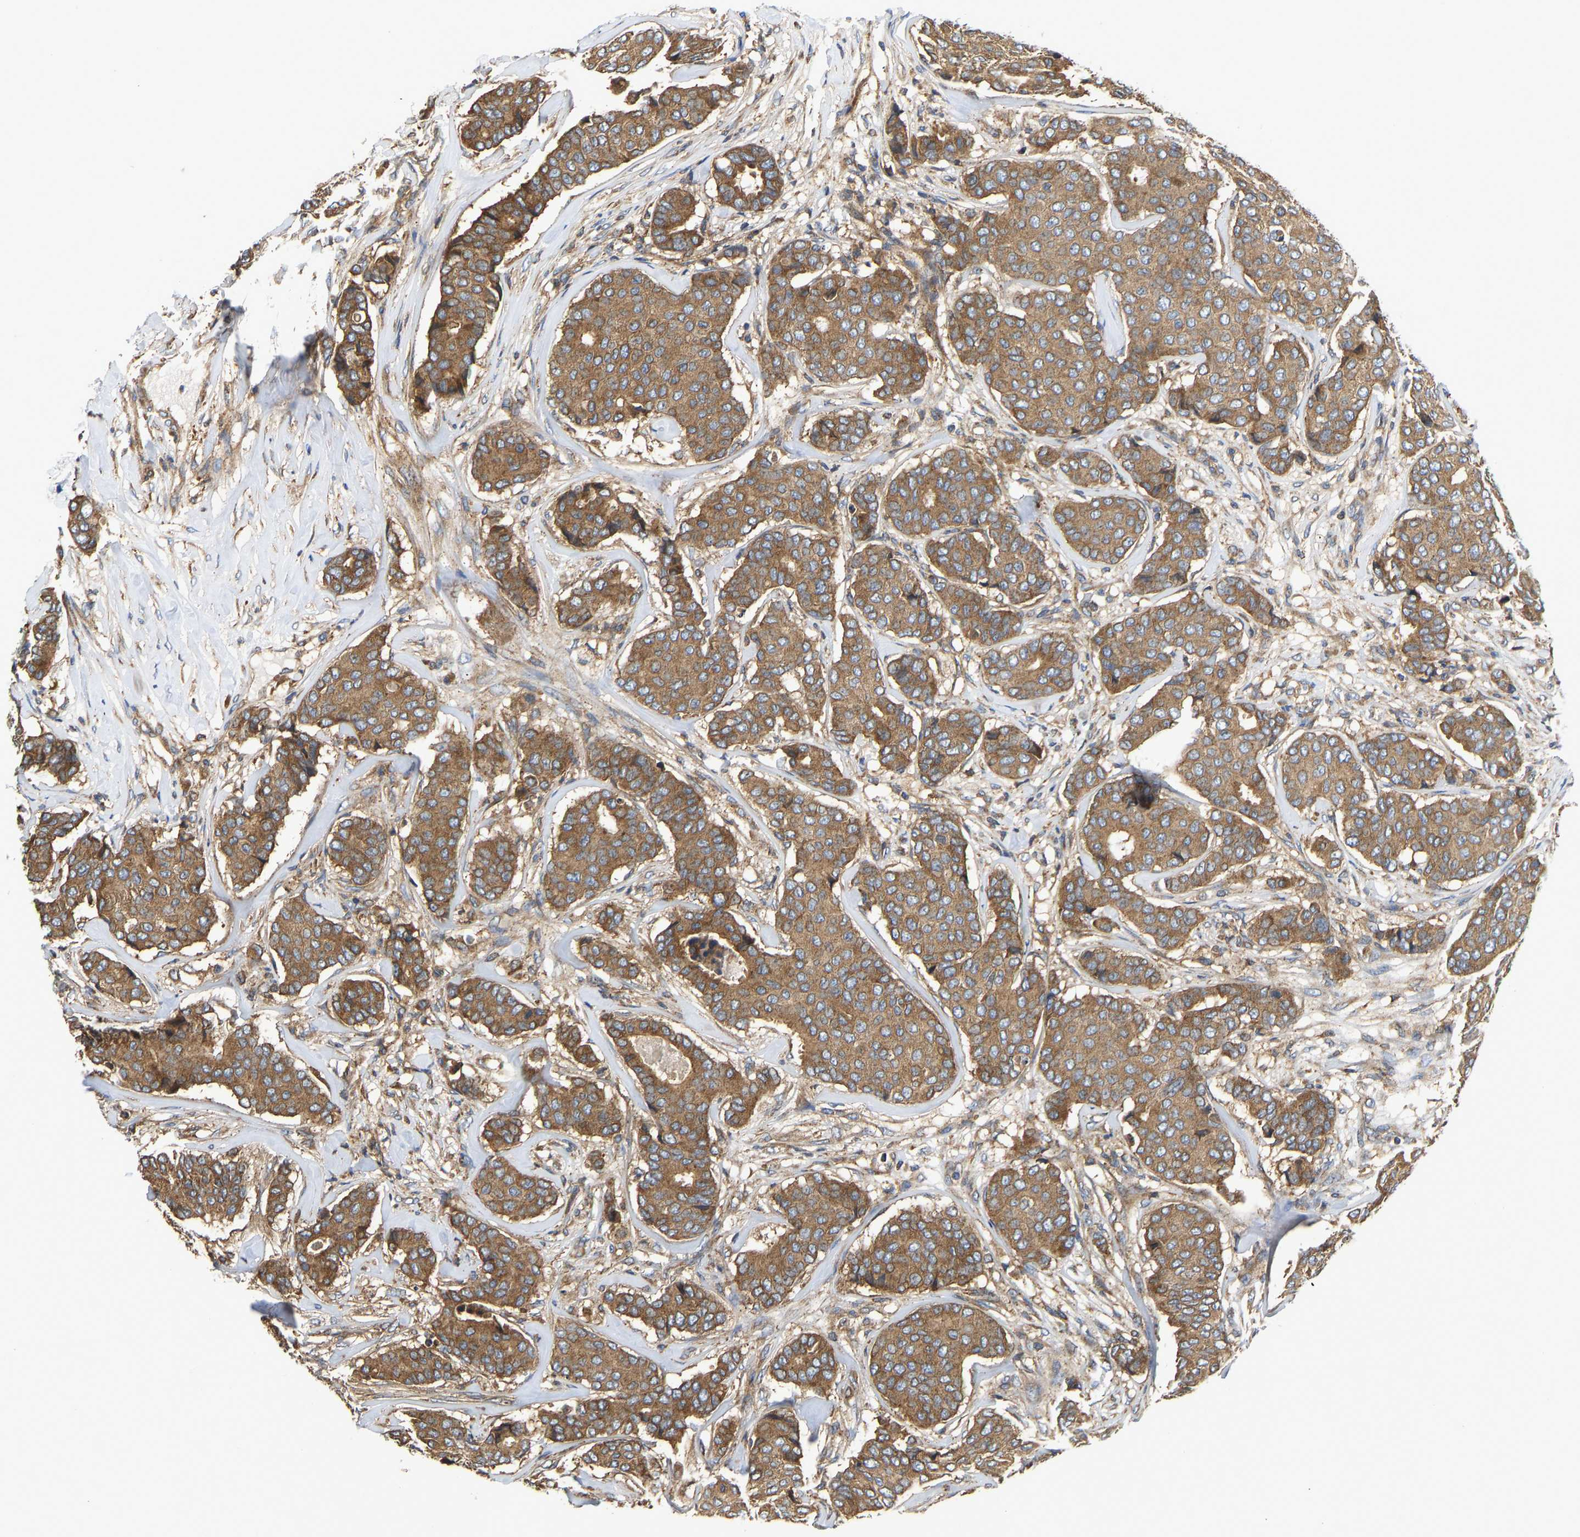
{"staining": {"intensity": "moderate", "quantity": ">75%", "location": "cytoplasmic/membranous"}, "tissue": "breast cancer", "cell_type": "Tumor cells", "image_type": "cancer", "snomed": [{"axis": "morphology", "description": "Duct carcinoma"}, {"axis": "topography", "description": "Breast"}], "caption": "Breast intraductal carcinoma was stained to show a protein in brown. There is medium levels of moderate cytoplasmic/membranous positivity in about >75% of tumor cells.", "gene": "FLNB", "patient": {"sex": "female", "age": 75}}